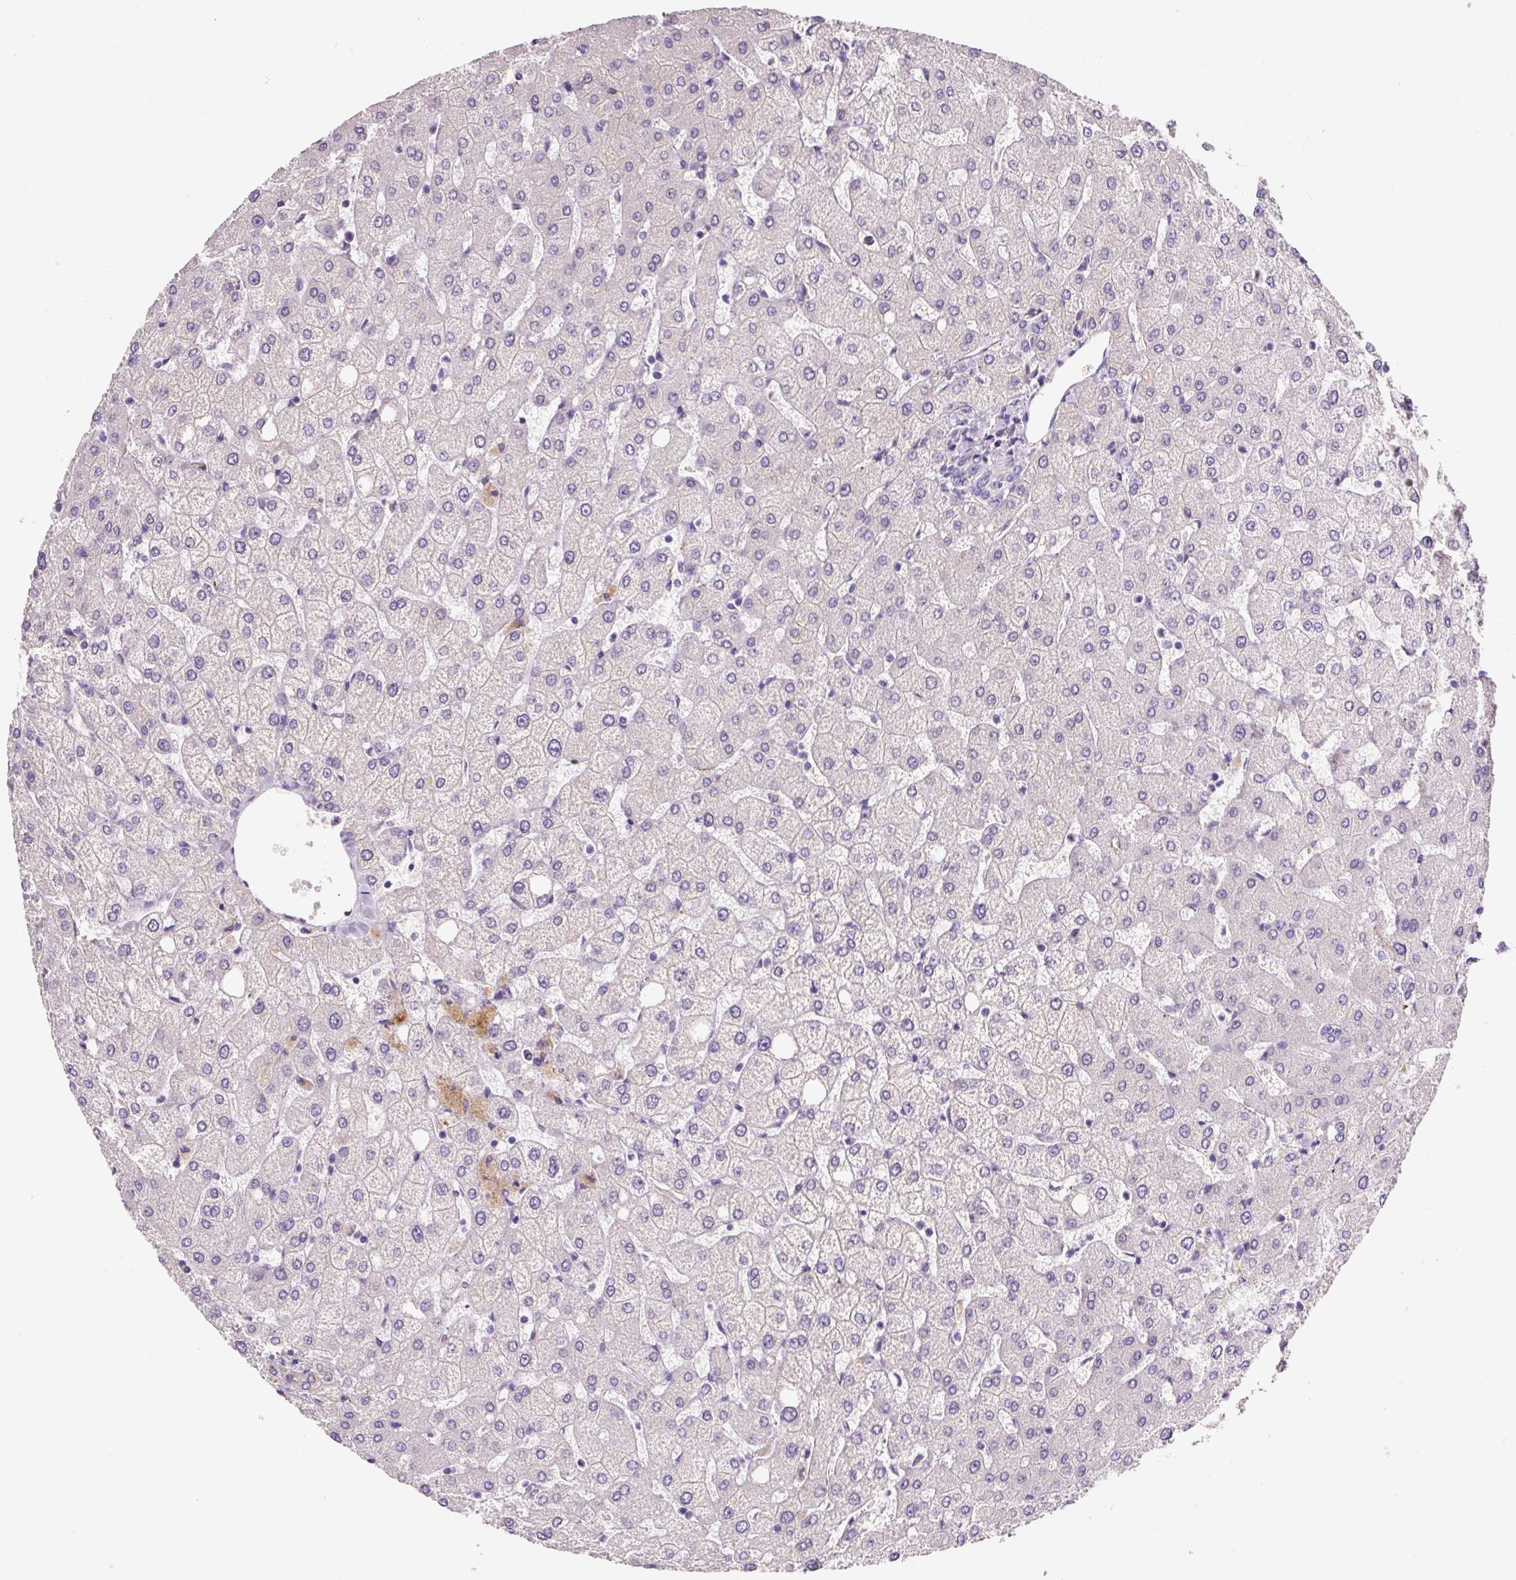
{"staining": {"intensity": "negative", "quantity": "none", "location": "none"}, "tissue": "liver", "cell_type": "Cholangiocytes", "image_type": "normal", "snomed": [{"axis": "morphology", "description": "Normal tissue, NOS"}, {"axis": "topography", "description": "Liver"}], "caption": "Immunohistochemistry micrograph of normal liver stained for a protein (brown), which shows no staining in cholangiocytes.", "gene": "SYP", "patient": {"sex": "female", "age": 54}}